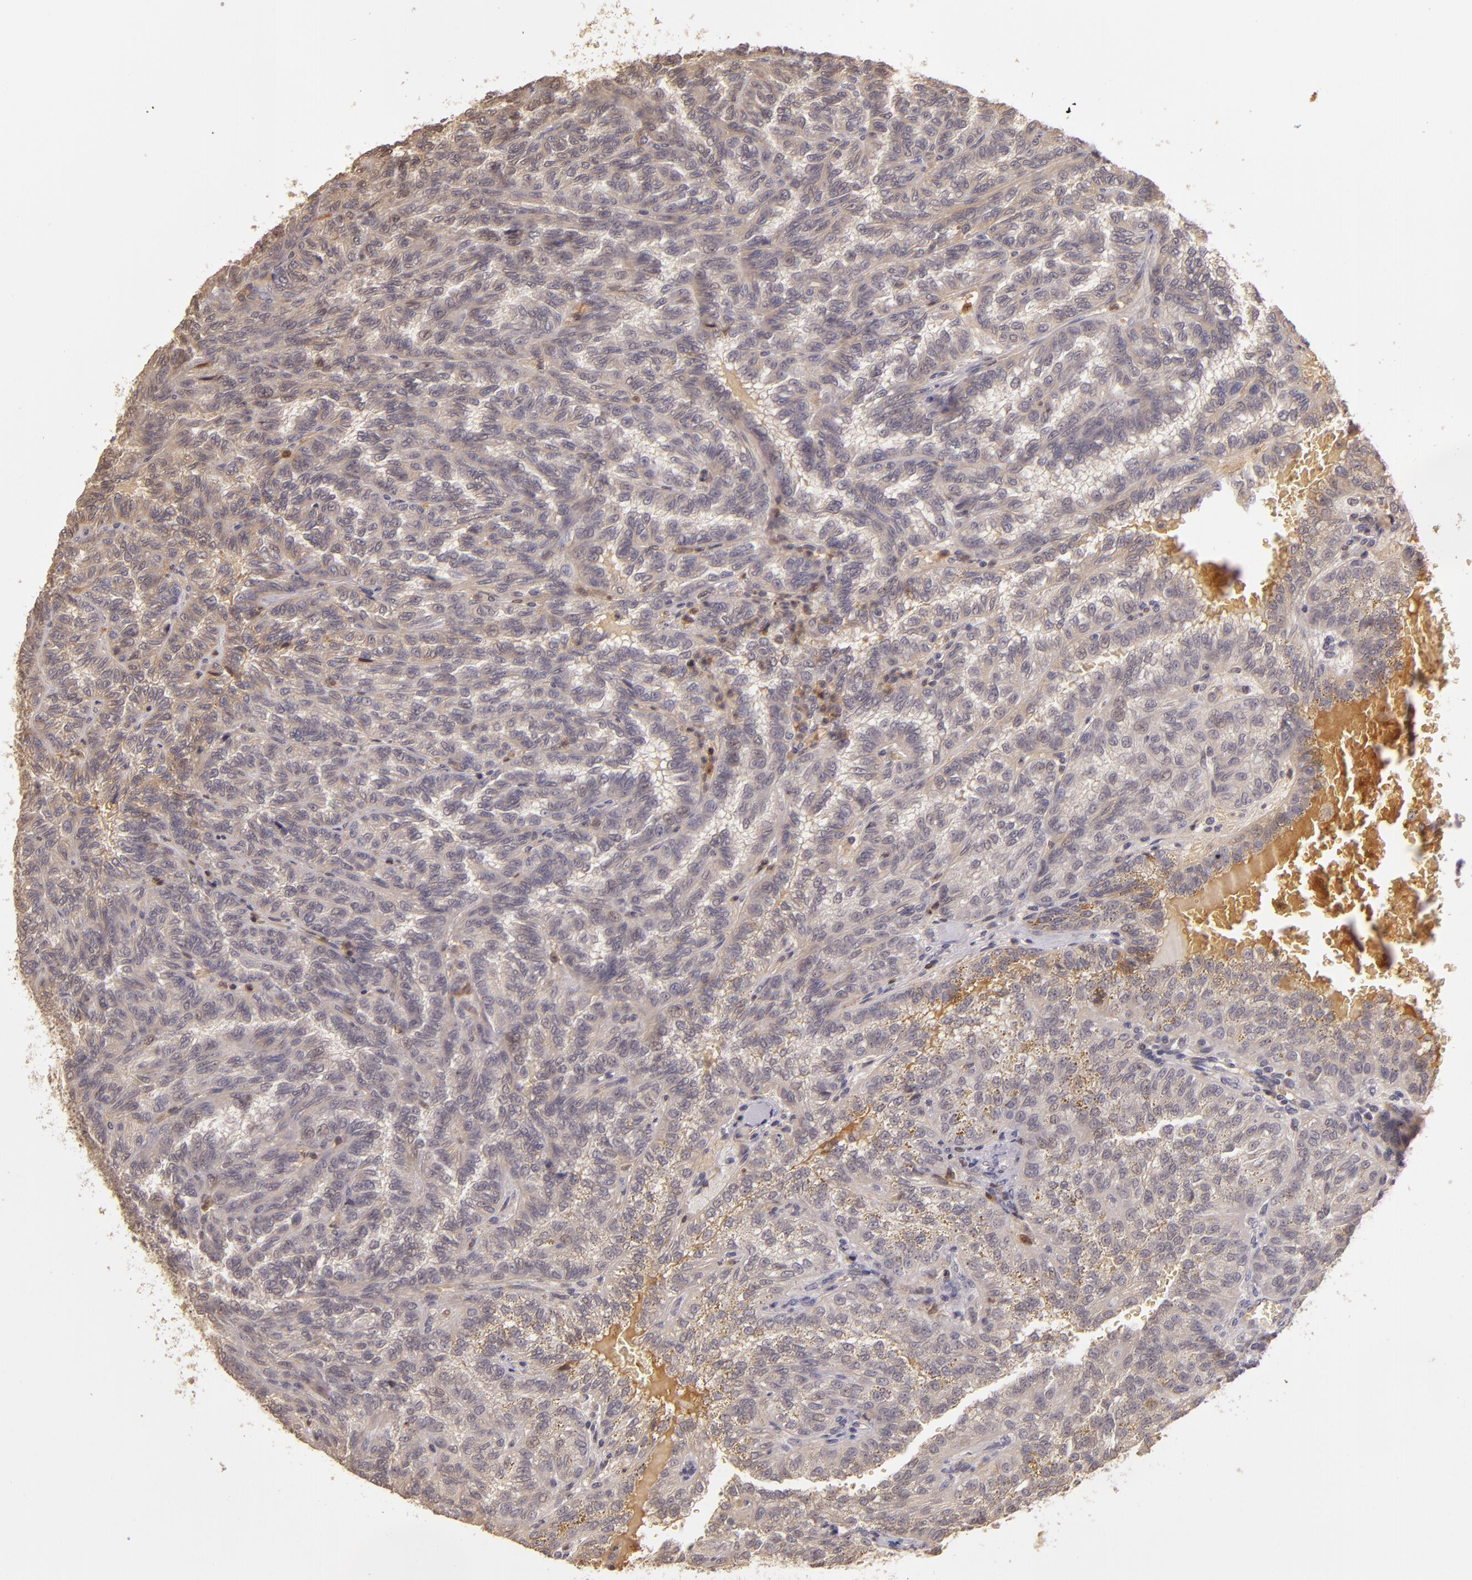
{"staining": {"intensity": "weak", "quantity": ">75%", "location": "cytoplasmic/membranous"}, "tissue": "renal cancer", "cell_type": "Tumor cells", "image_type": "cancer", "snomed": [{"axis": "morphology", "description": "Inflammation, NOS"}, {"axis": "morphology", "description": "Adenocarcinoma, NOS"}, {"axis": "topography", "description": "Kidney"}], "caption": "IHC image of neoplastic tissue: renal cancer (adenocarcinoma) stained using IHC demonstrates low levels of weak protein expression localized specifically in the cytoplasmic/membranous of tumor cells, appearing as a cytoplasmic/membranous brown color.", "gene": "LRG1", "patient": {"sex": "male", "age": 68}}